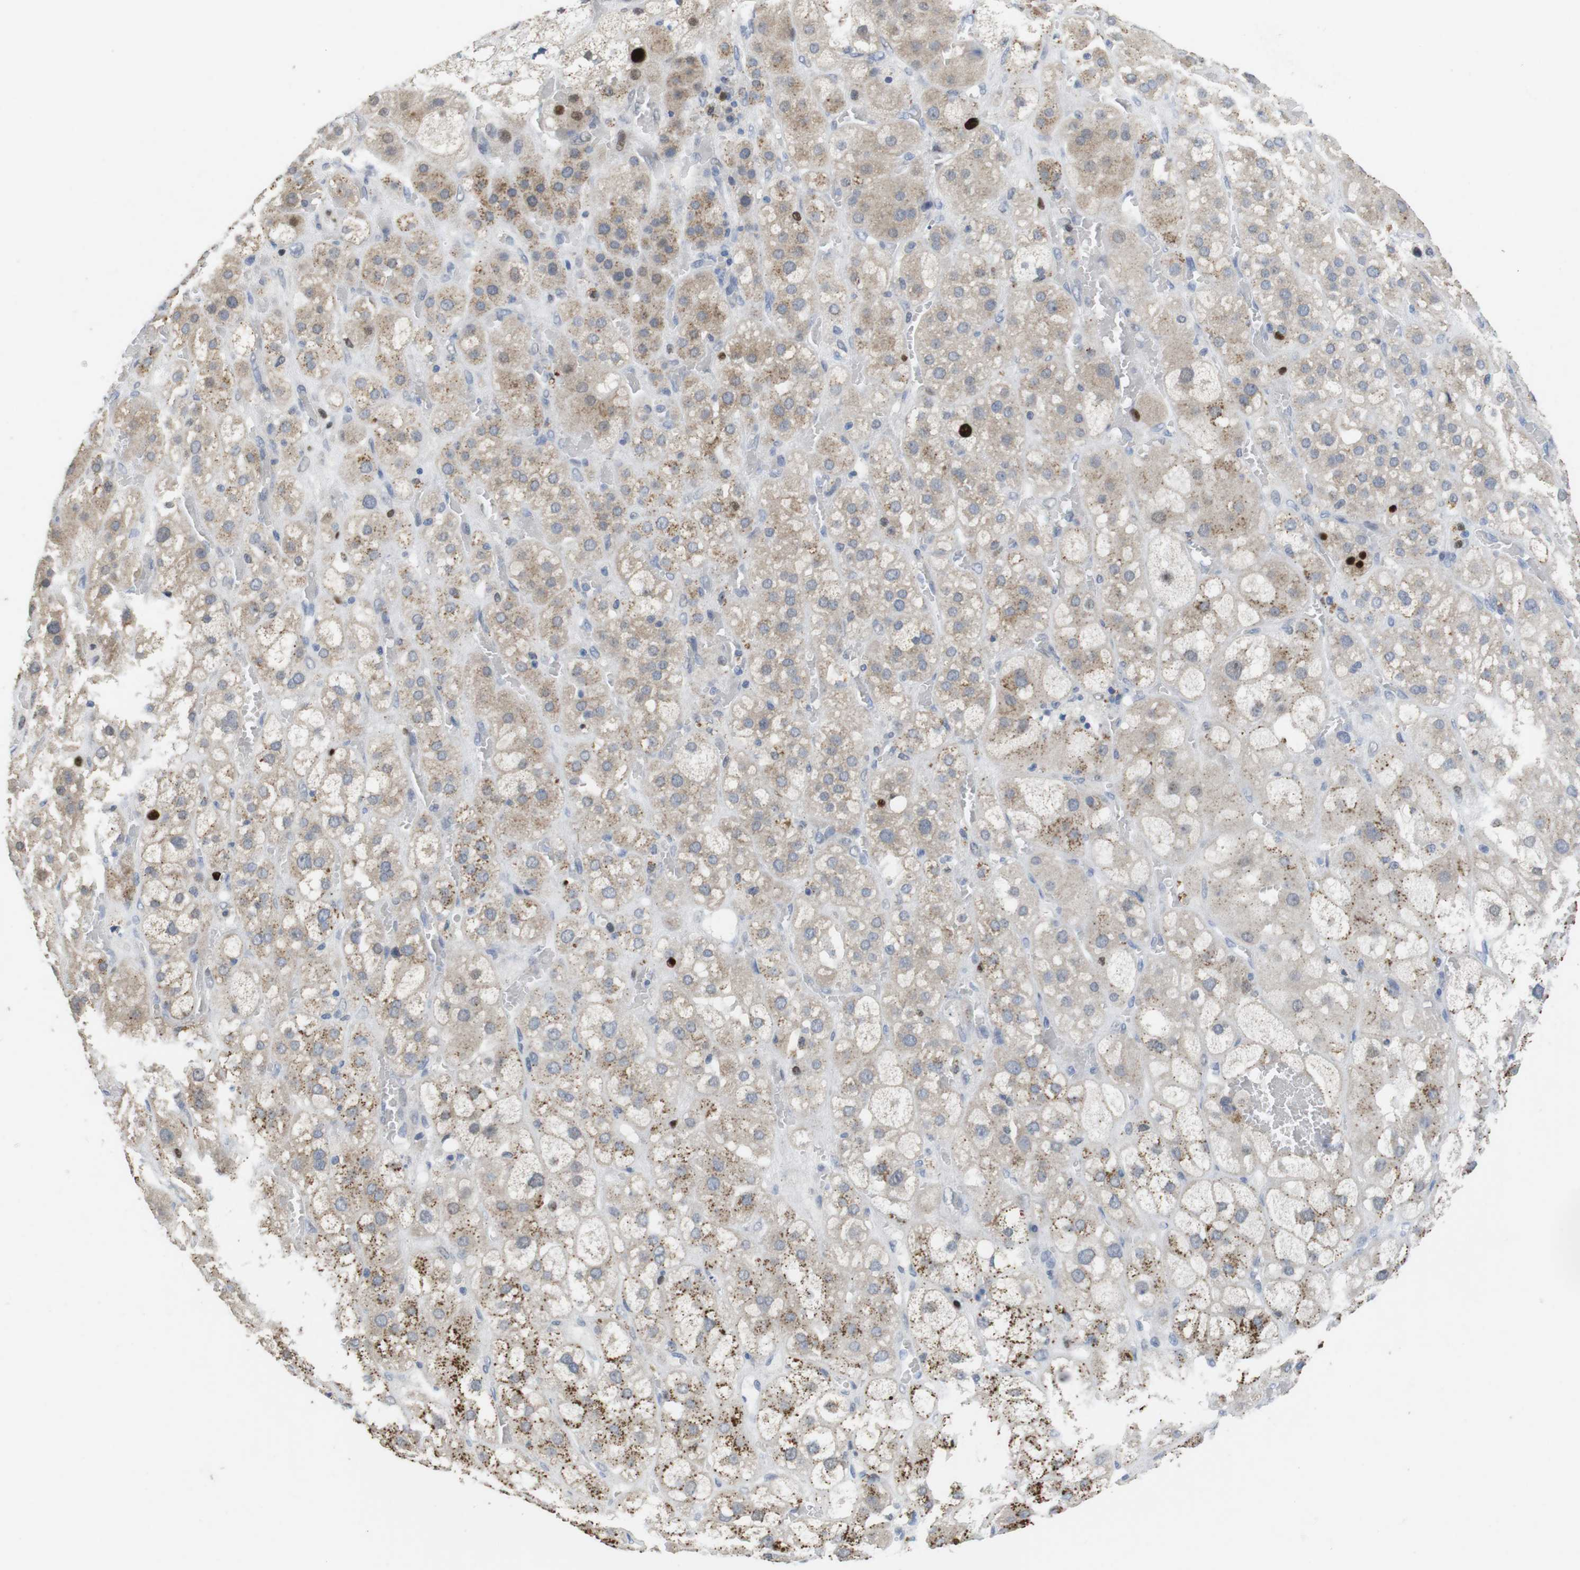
{"staining": {"intensity": "moderate", "quantity": "25%-75%", "location": "cytoplasmic/membranous"}, "tissue": "adrenal gland", "cell_type": "Glandular cells", "image_type": "normal", "snomed": [{"axis": "morphology", "description": "Normal tissue, NOS"}, {"axis": "topography", "description": "Adrenal gland"}], "caption": "Adrenal gland stained for a protein shows moderate cytoplasmic/membranous positivity in glandular cells. The staining is performed using DAB (3,3'-diaminobenzidine) brown chromogen to label protein expression. The nuclei are counter-stained blue using hematoxylin.", "gene": "KPNA2", "patient": {"sex": "female", "age": 47}}